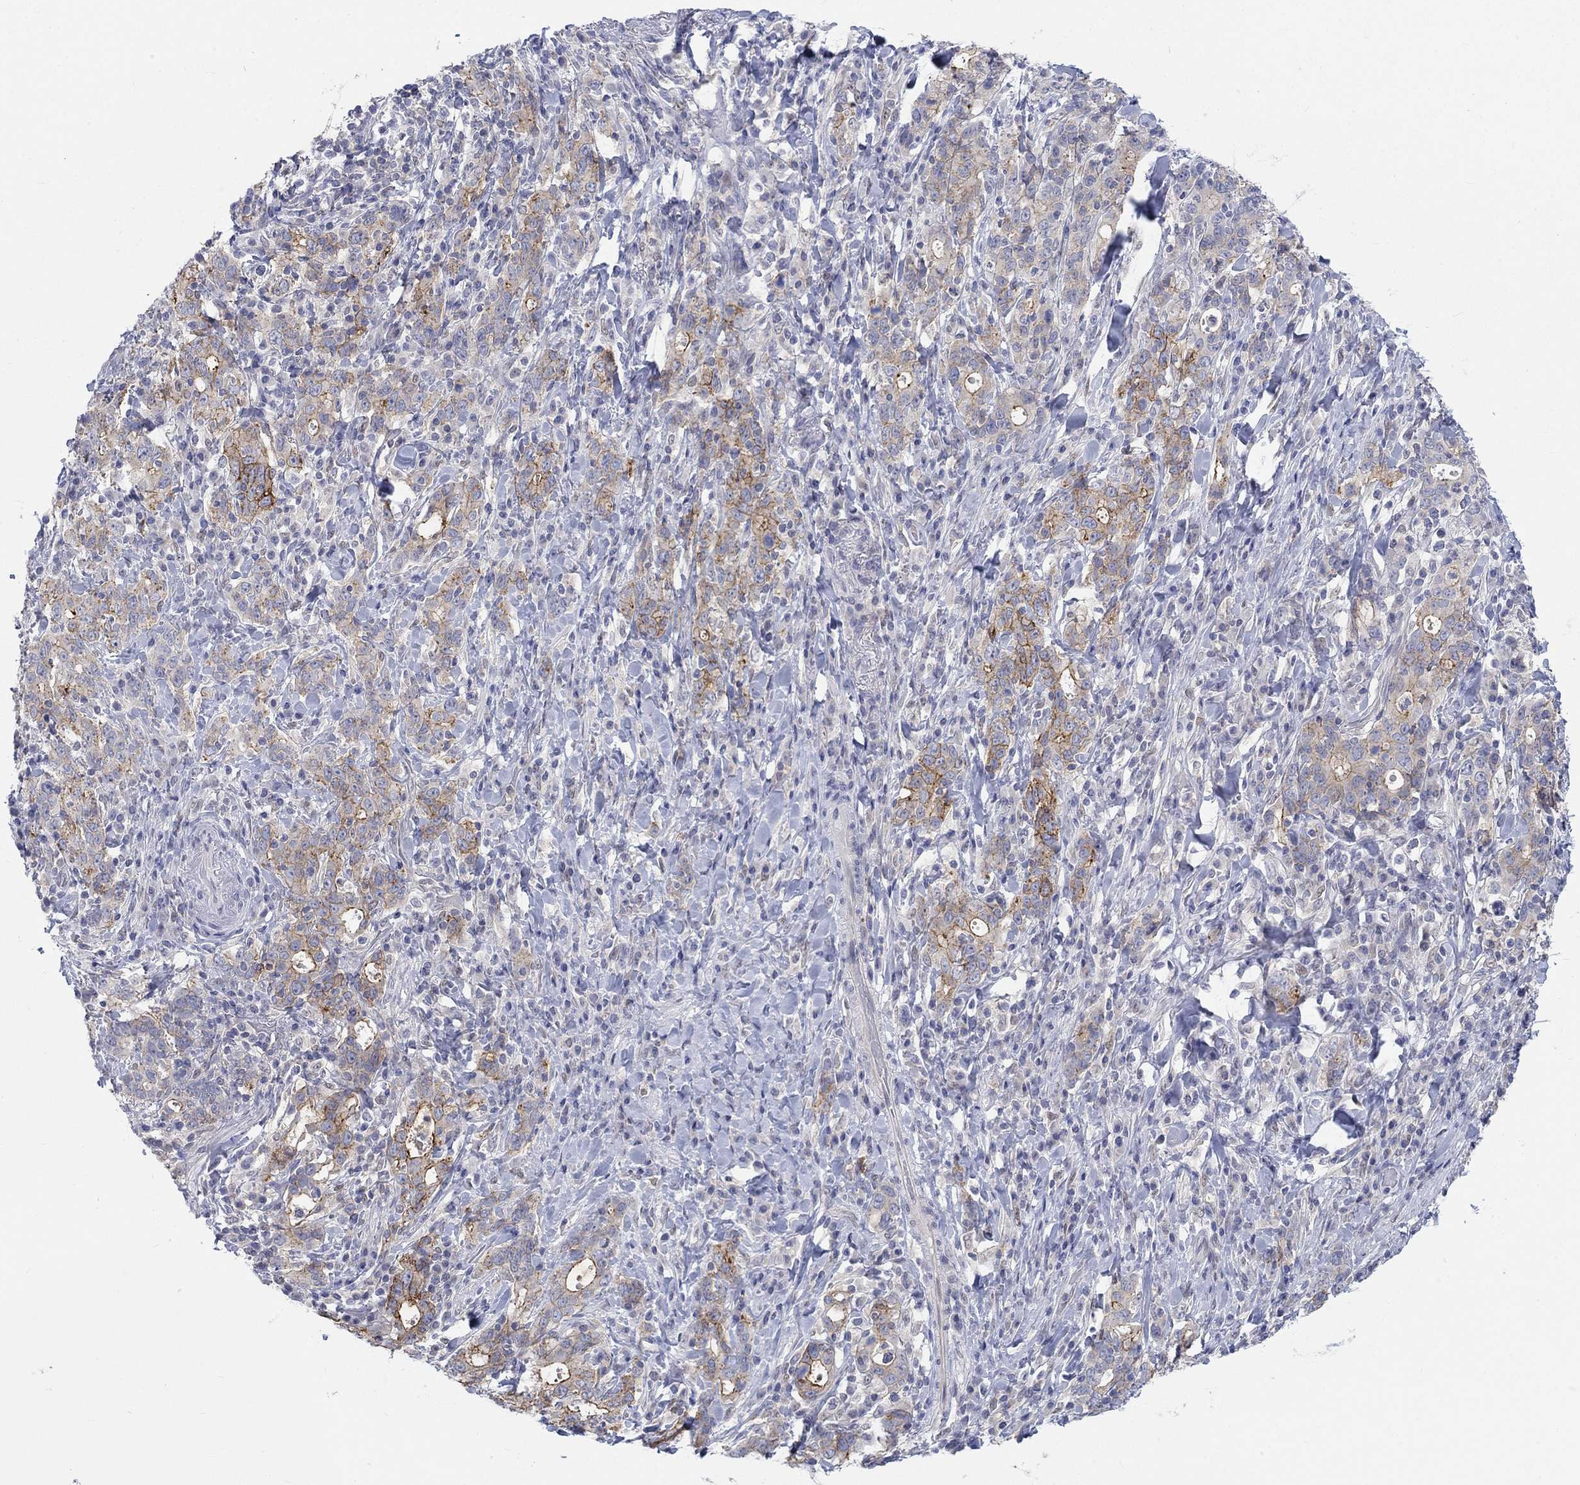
{"staining": {"intensity": "moderate", "quantity": "25%-75%", "location": "cytoplasmic/membranous"}, "tissue": "stomach cancer", "cell_type": "Tumor cells", "image_type": "cancer", "snomed": [{"axis": "morphology", "description": "Adenocarcinoma, NOS"}, {"axis": "topography", "description": "Stomach"}], "caption": "Brown immunohistochemical staining in human stomach adenocarcinoma exhibits moderate cytoplasmic/membranous staining in about 25%-75% of tumor cells.", "gene": "EGFLAM", "patient": {"sex": "male", "age": 79}}